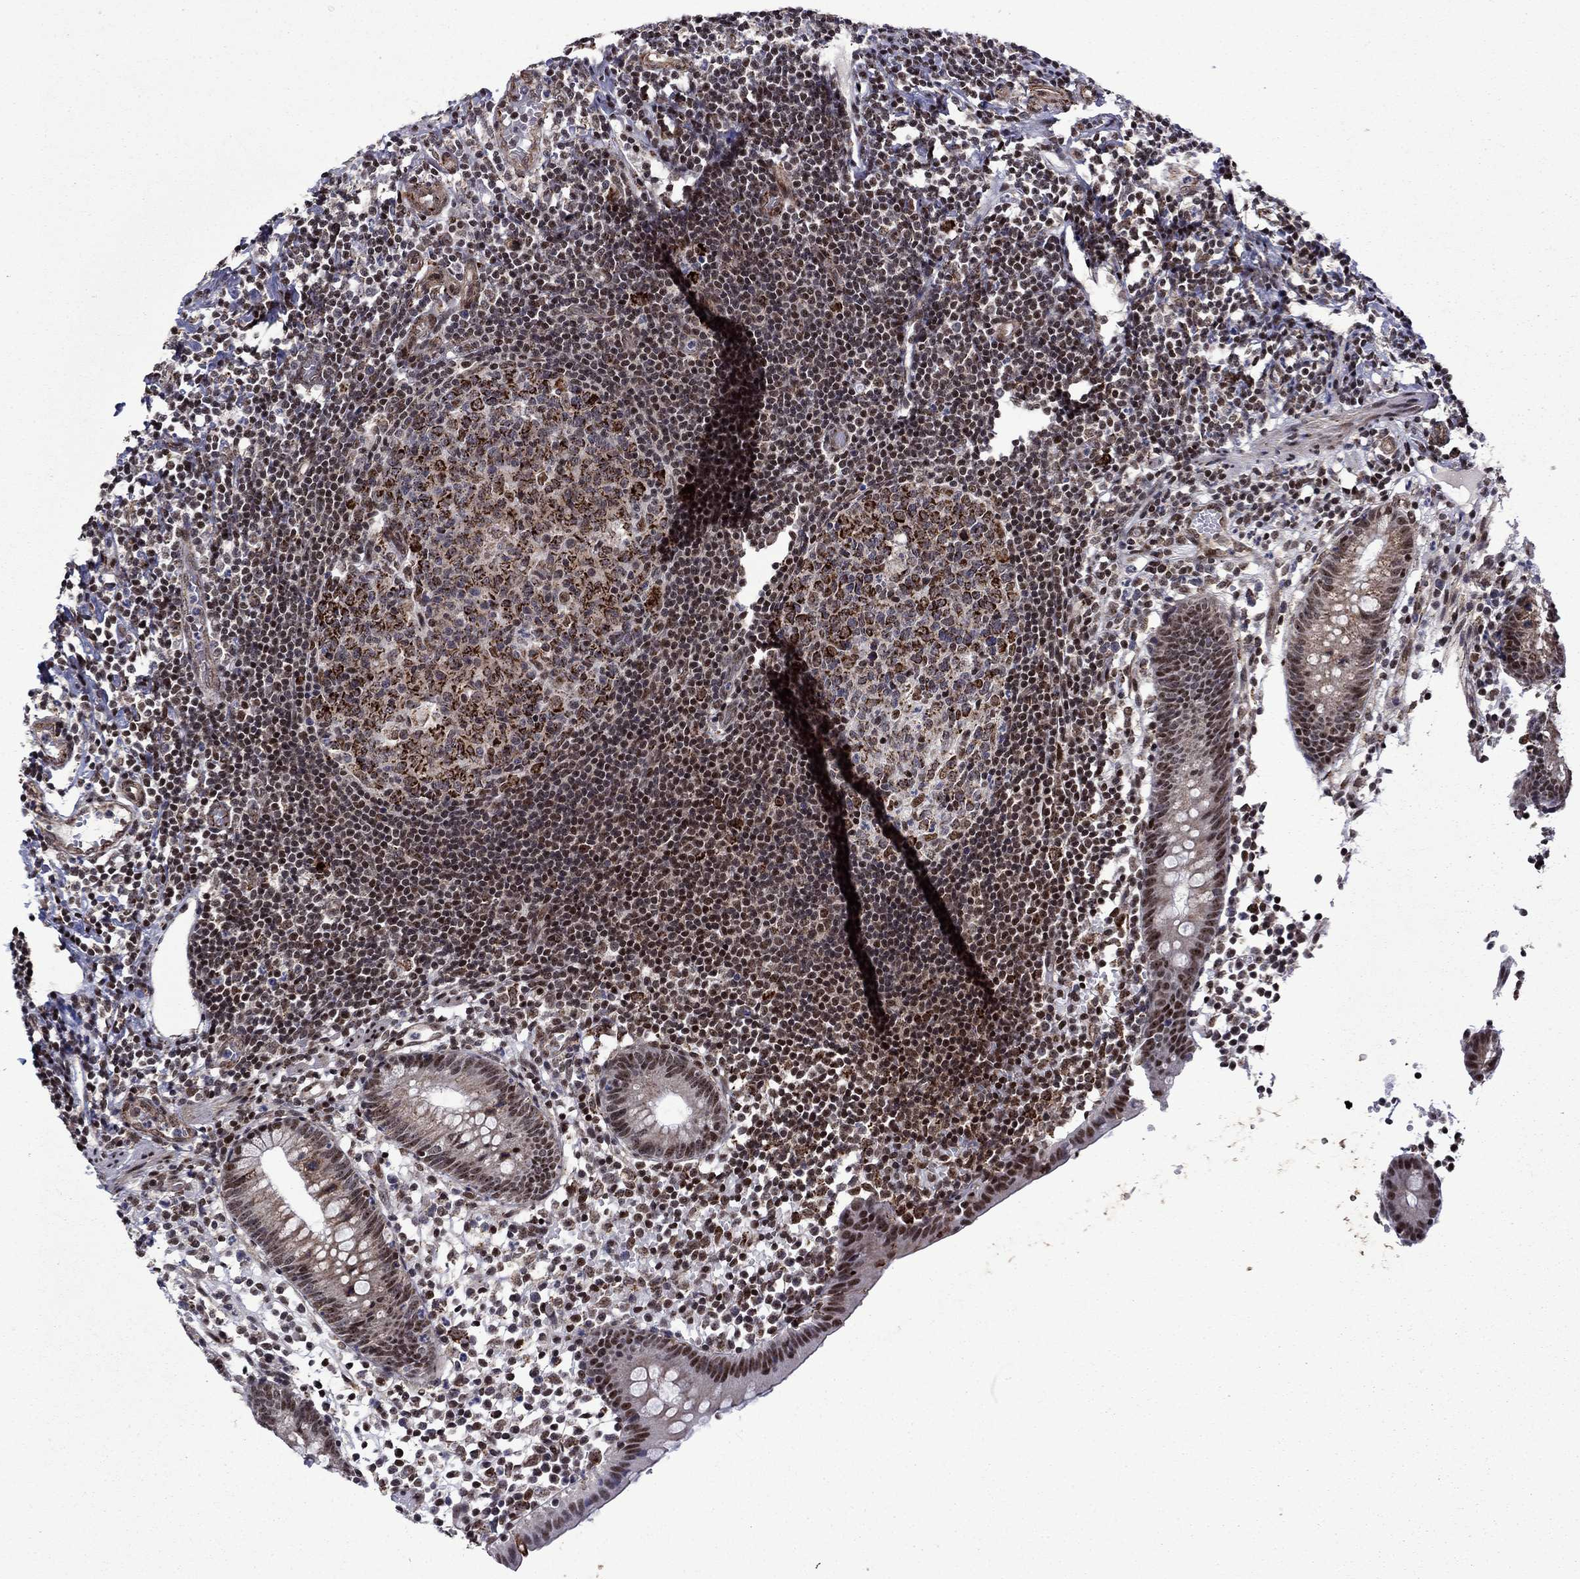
{"staining": {"intensity": "moderate", "quantity": "25%-75%", "location": "nuclear"}, "tissue": "appendix", "cell_type": "Glandular cells", "image_type": "normal", "snomed": [{"axis": "morphology", "description": "Normal tissue, NOS"}, {"axis": "topography", "description": "Appendix"}], "caption": "Protein staining of unremarkable appendix demonstrates moderate nuclear expression in approximately 25%-75% of glandular cells. (DAB IHC with brightfield microscopy, high magnification).", "gene": "SURF2", "patient": {"sex": "female", "age": 40}}